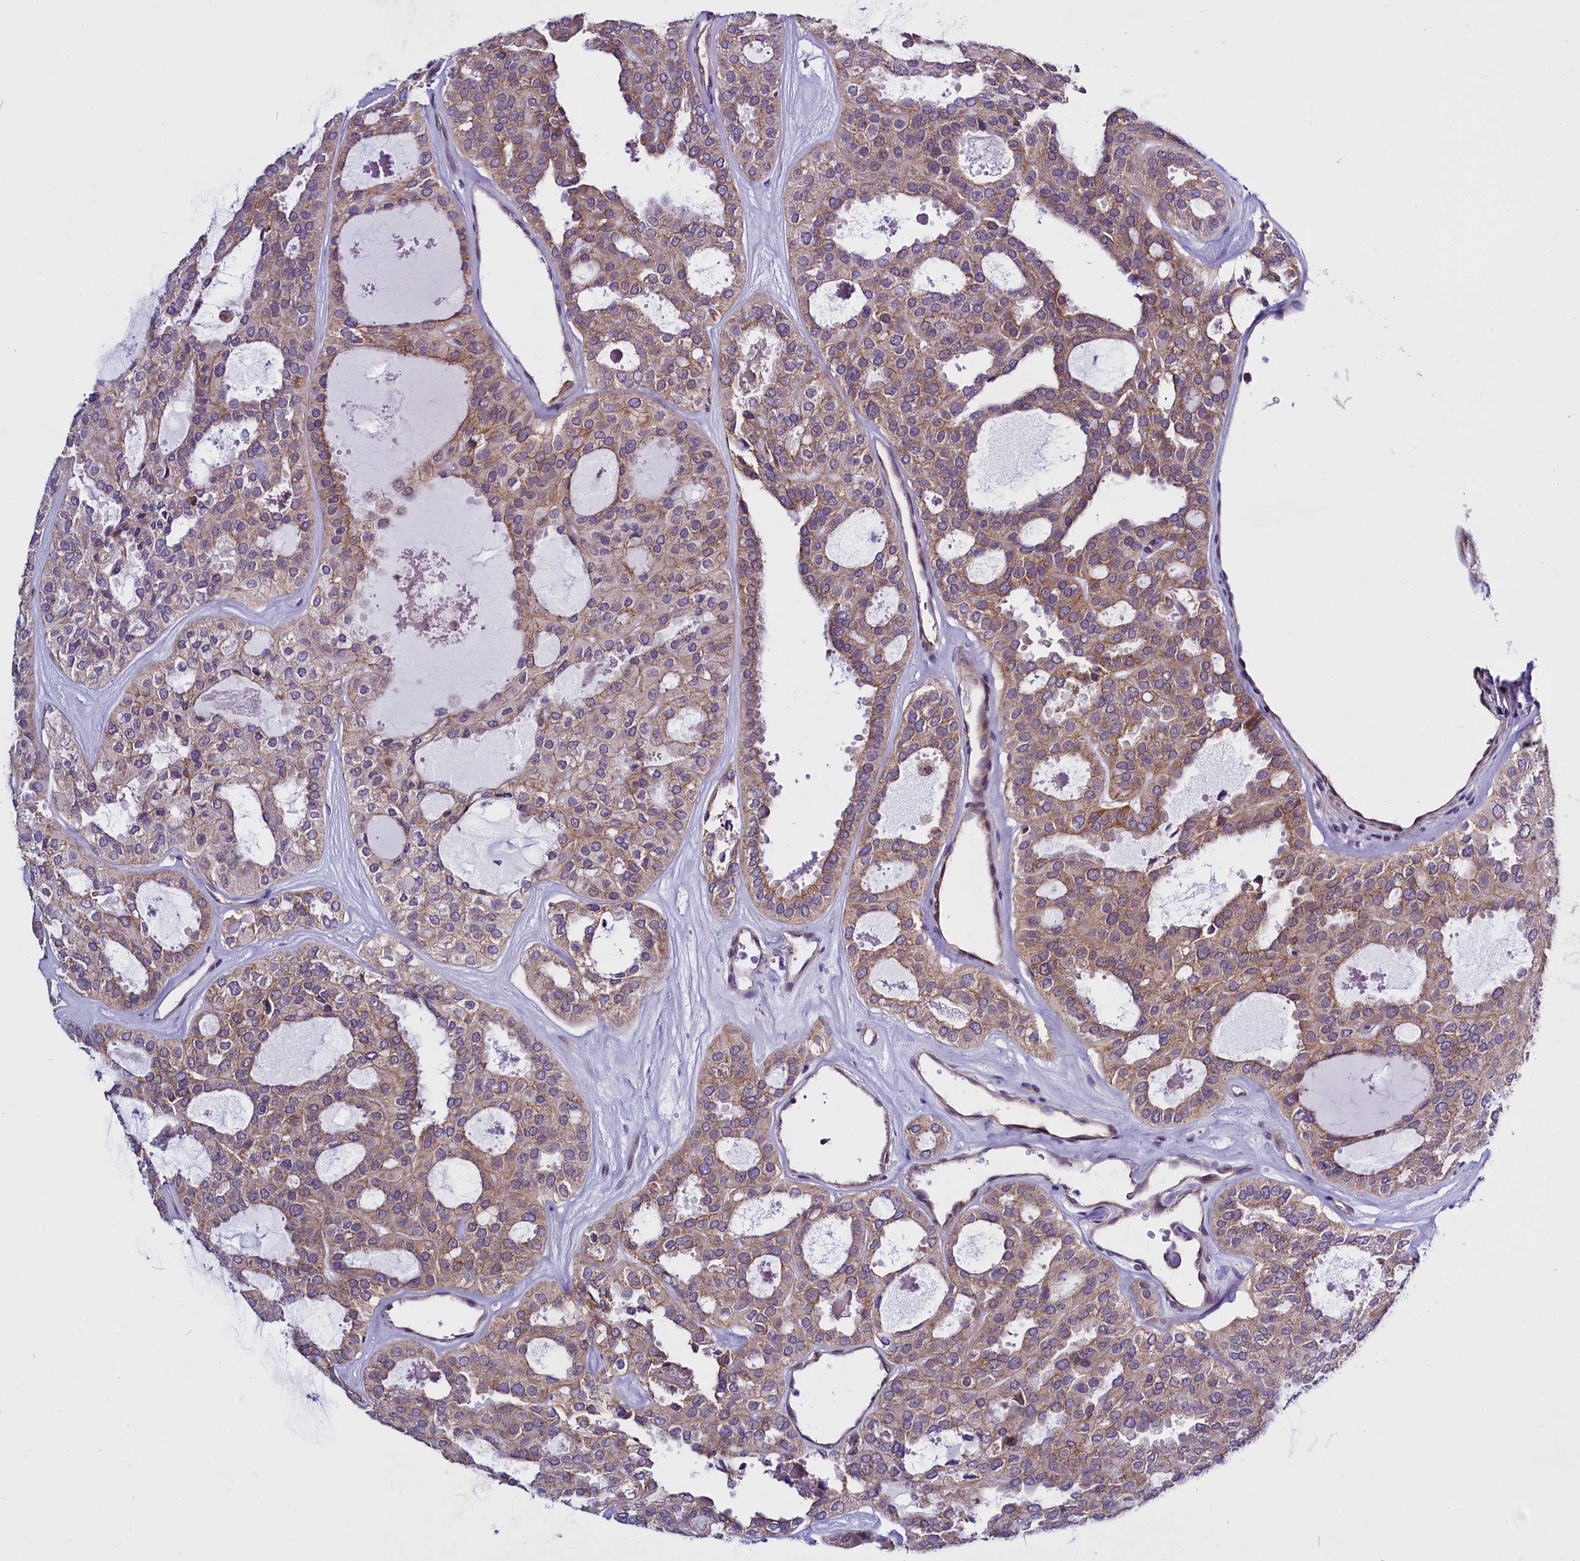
{"staining": {"intensity": "weak", "quantity": ">75%", "location": "cytoplasmic/membranous"}, "tissue": "thyroid cancer", "cell_type": "Tumor cells", "image_type": "cancer", "snomed": [{"axis": "morphology", "description": "Follicular adenoma carcinoma, NOS"}, {"axis": "topography", "description": "Thyroid gland"}], "caption": "Thyroid cancer (follicular adenoma carcinoma) stained for a protein displays weak cytoplasmic/membranous positivity in tumor cells.", "gene": "UACA", "patient": {"sex": "male", "age": 75}}